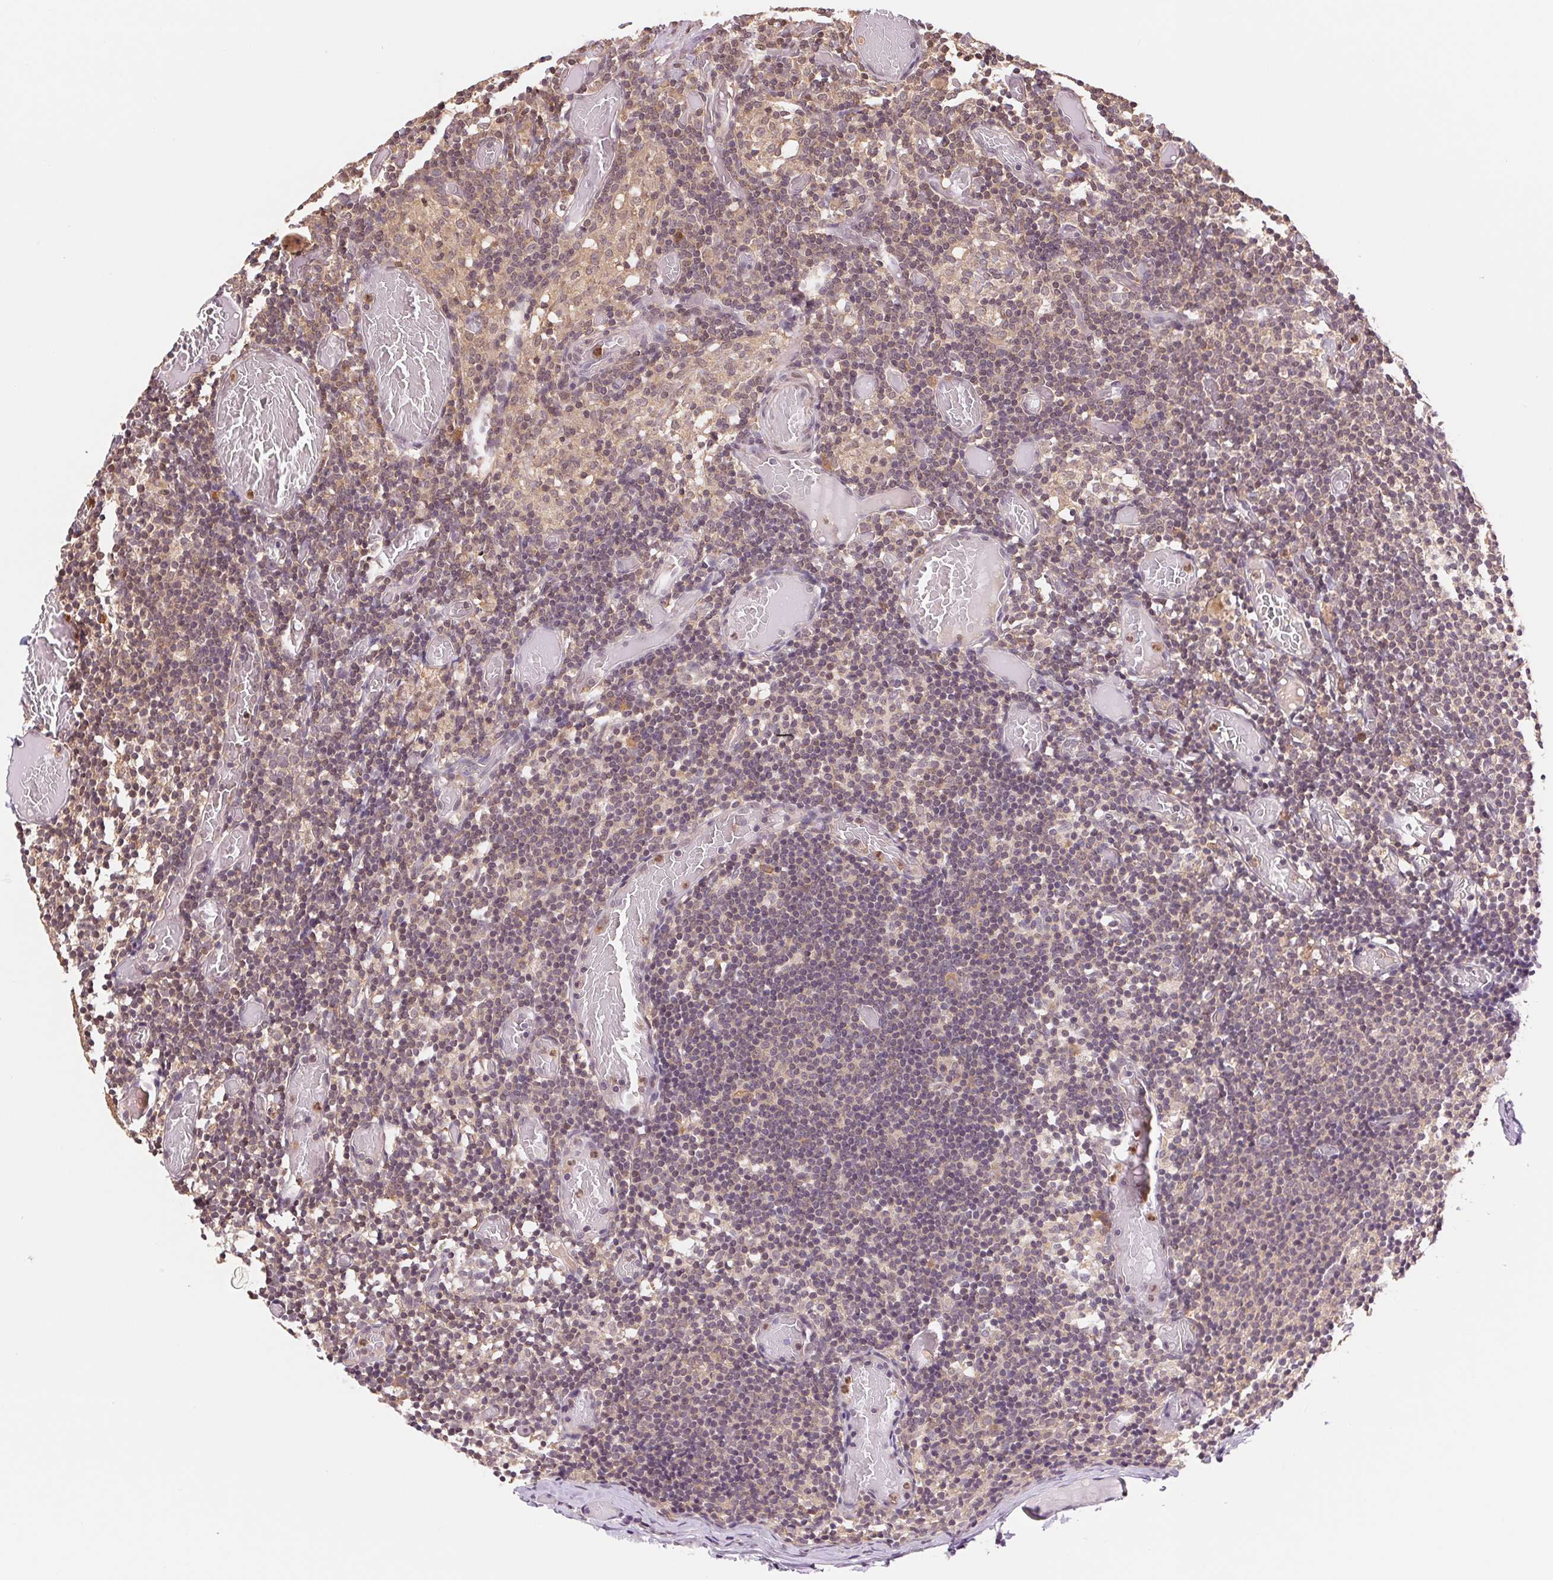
{"staining": {"intensity": "weak", "quantity": "25%-75%", "location": "nuclear"}, "tissue": "lymph node", "cell_type": "Non-germinal center cells", "image_type": "normal", "snomed": [{"axis": "morphology", "description": "Normal tissue, NOS"}, {"axis": "topography", "description": "Lymph node"}], "caption": "Protein expression analysis of unremarkable lymph node exhibits weak nuclear staining in approximately 25%-75% of non-germinal center cells. (Stains: DAB (3,3'-diaminobenzidine) in brown, nuclei in blue, Microscopy: brightfield microscopy at high magnification).", "gene": "CDC123", "patient": {"sex": "female", "age": 41}}